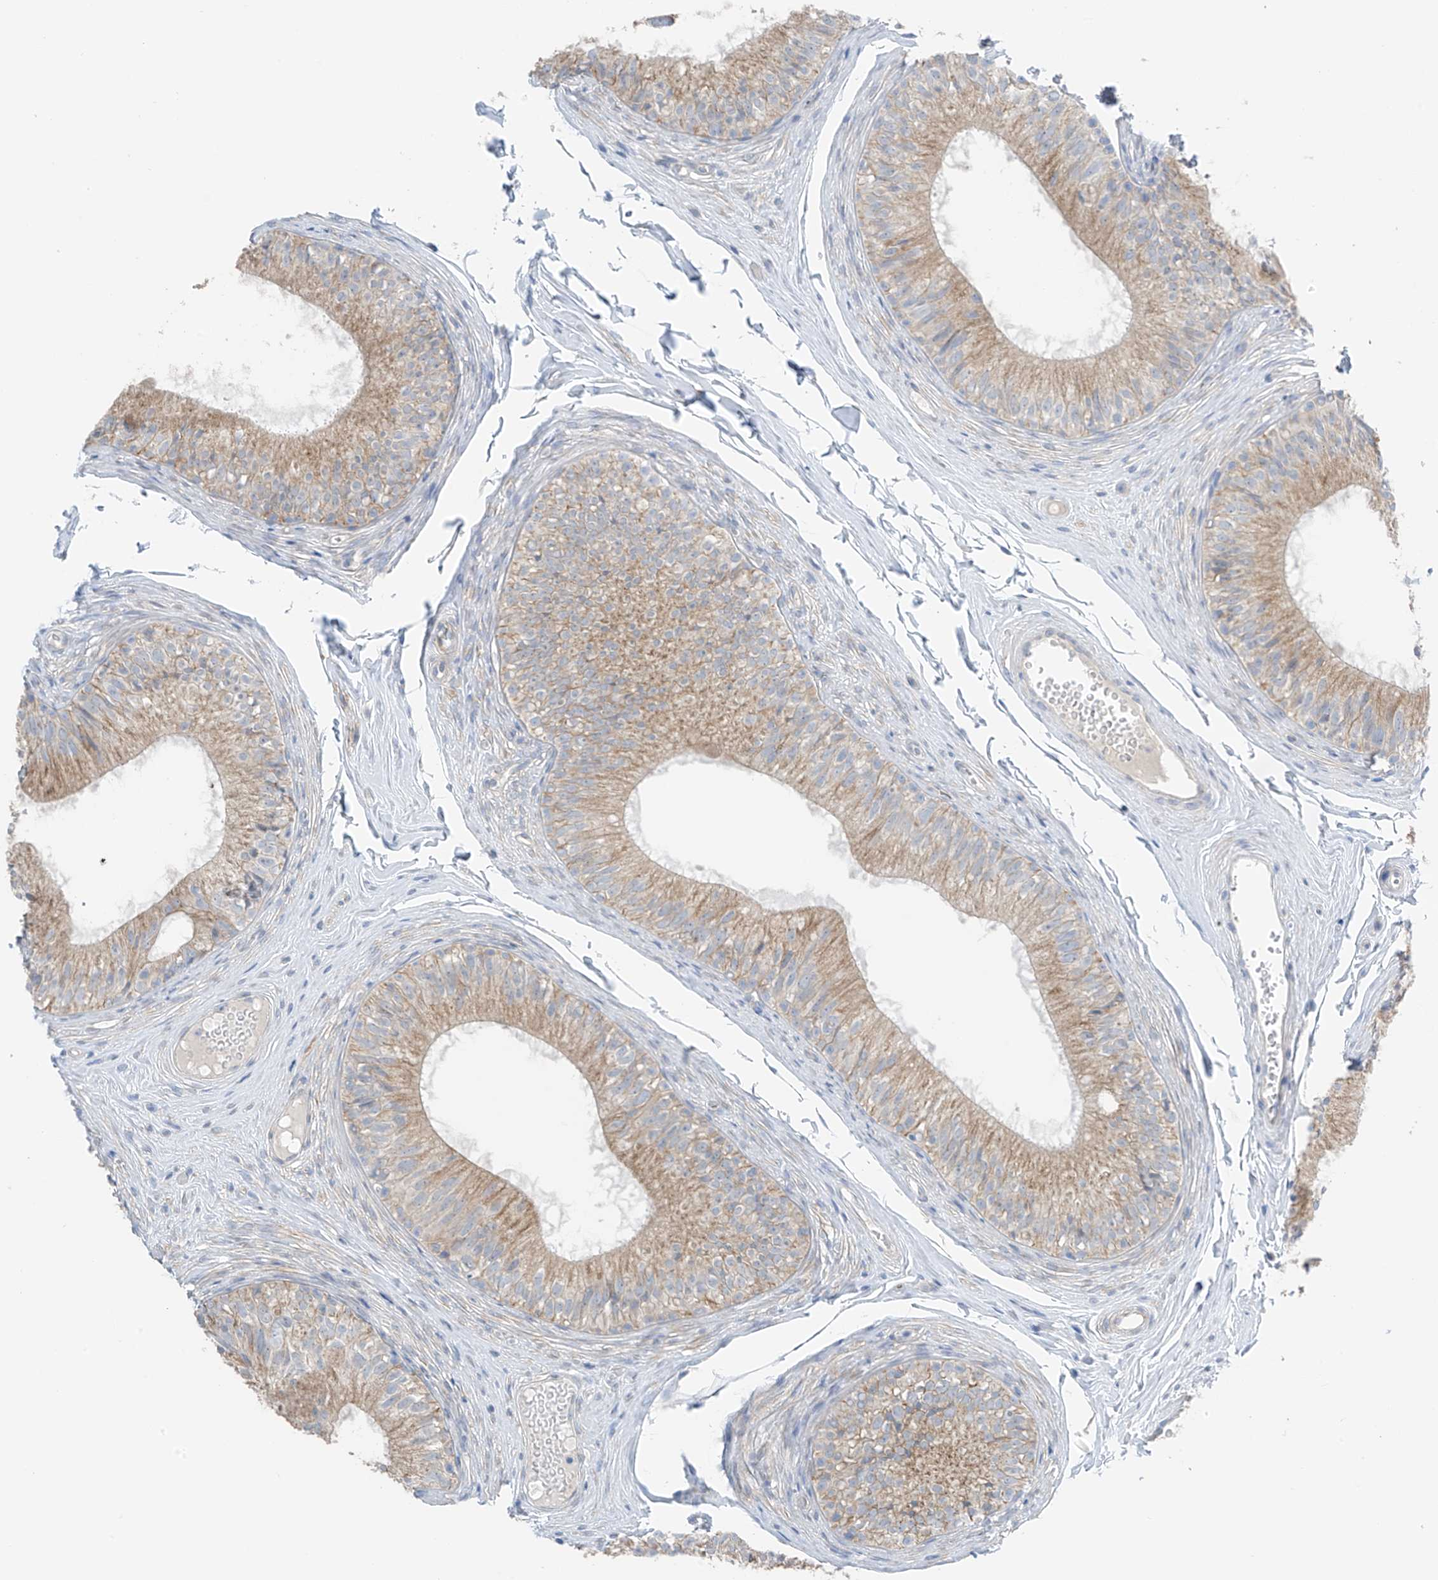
{"staining": {"intensity": "moderate", "quantity": ">75%", "location": "cytoplasmic/membranous"}, "tissue": "epididymis", "cell_type": "Glandular cells", "image_type": "normal", "snomed": [{"axis": "morphology", "description": "Normal tissue, NOS"}, {"axis": "morphology", "description": "Seminoma in situ"}, {"axis": "topography", "description": "Testis"}, {"axis": "topography", "description": "Epididymis"}], "caption": "About >75% of glandular cells in unremarkable human epididymis reveal moderate cytoplasmic/membranous protein expression as visualized by brown immunohistochemical staining.", "gene": "NALCN", "patient": {"sex": "male", "age": 28}}